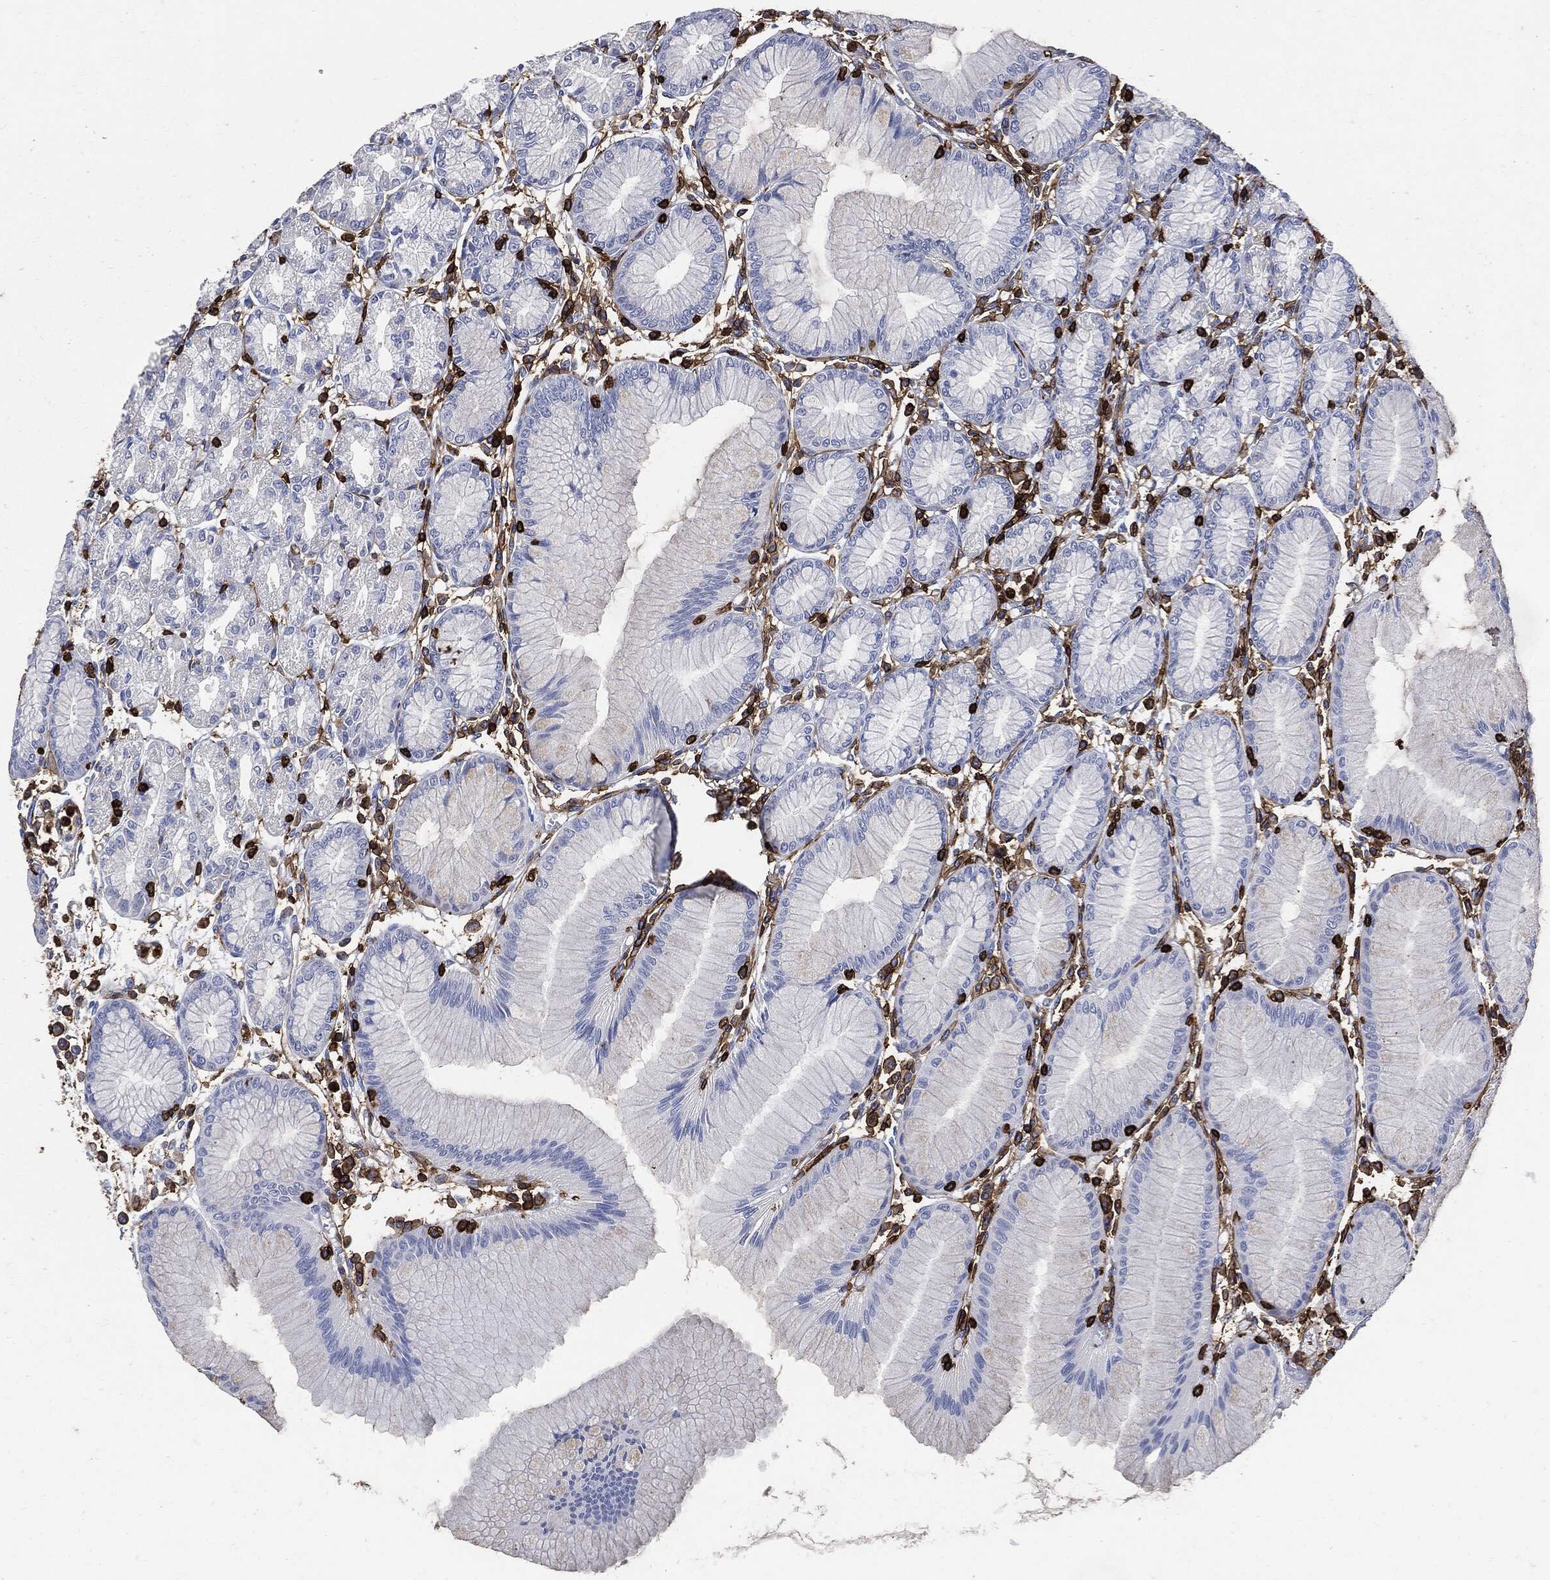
{"staining": {"intensity": "negative", "quantity": "none", "location": "none"}, "tissue": "stomach", "cell_type": "Glandular cells", "image_type": "normal", "snomed": [{"axis": "morphology", "description": "Normal tissue, NOS"}, {"axis": "topography", "description": "Stomach"}], "caption": "The photomicrograph demonstrates no significant positivity in glandular cells of stomach. (DAB immunohistochemistry visualized using brightfield microscopy, high magnification).", "gene": "PTPRC", "patient": {"sex": "female", "age": 57}}